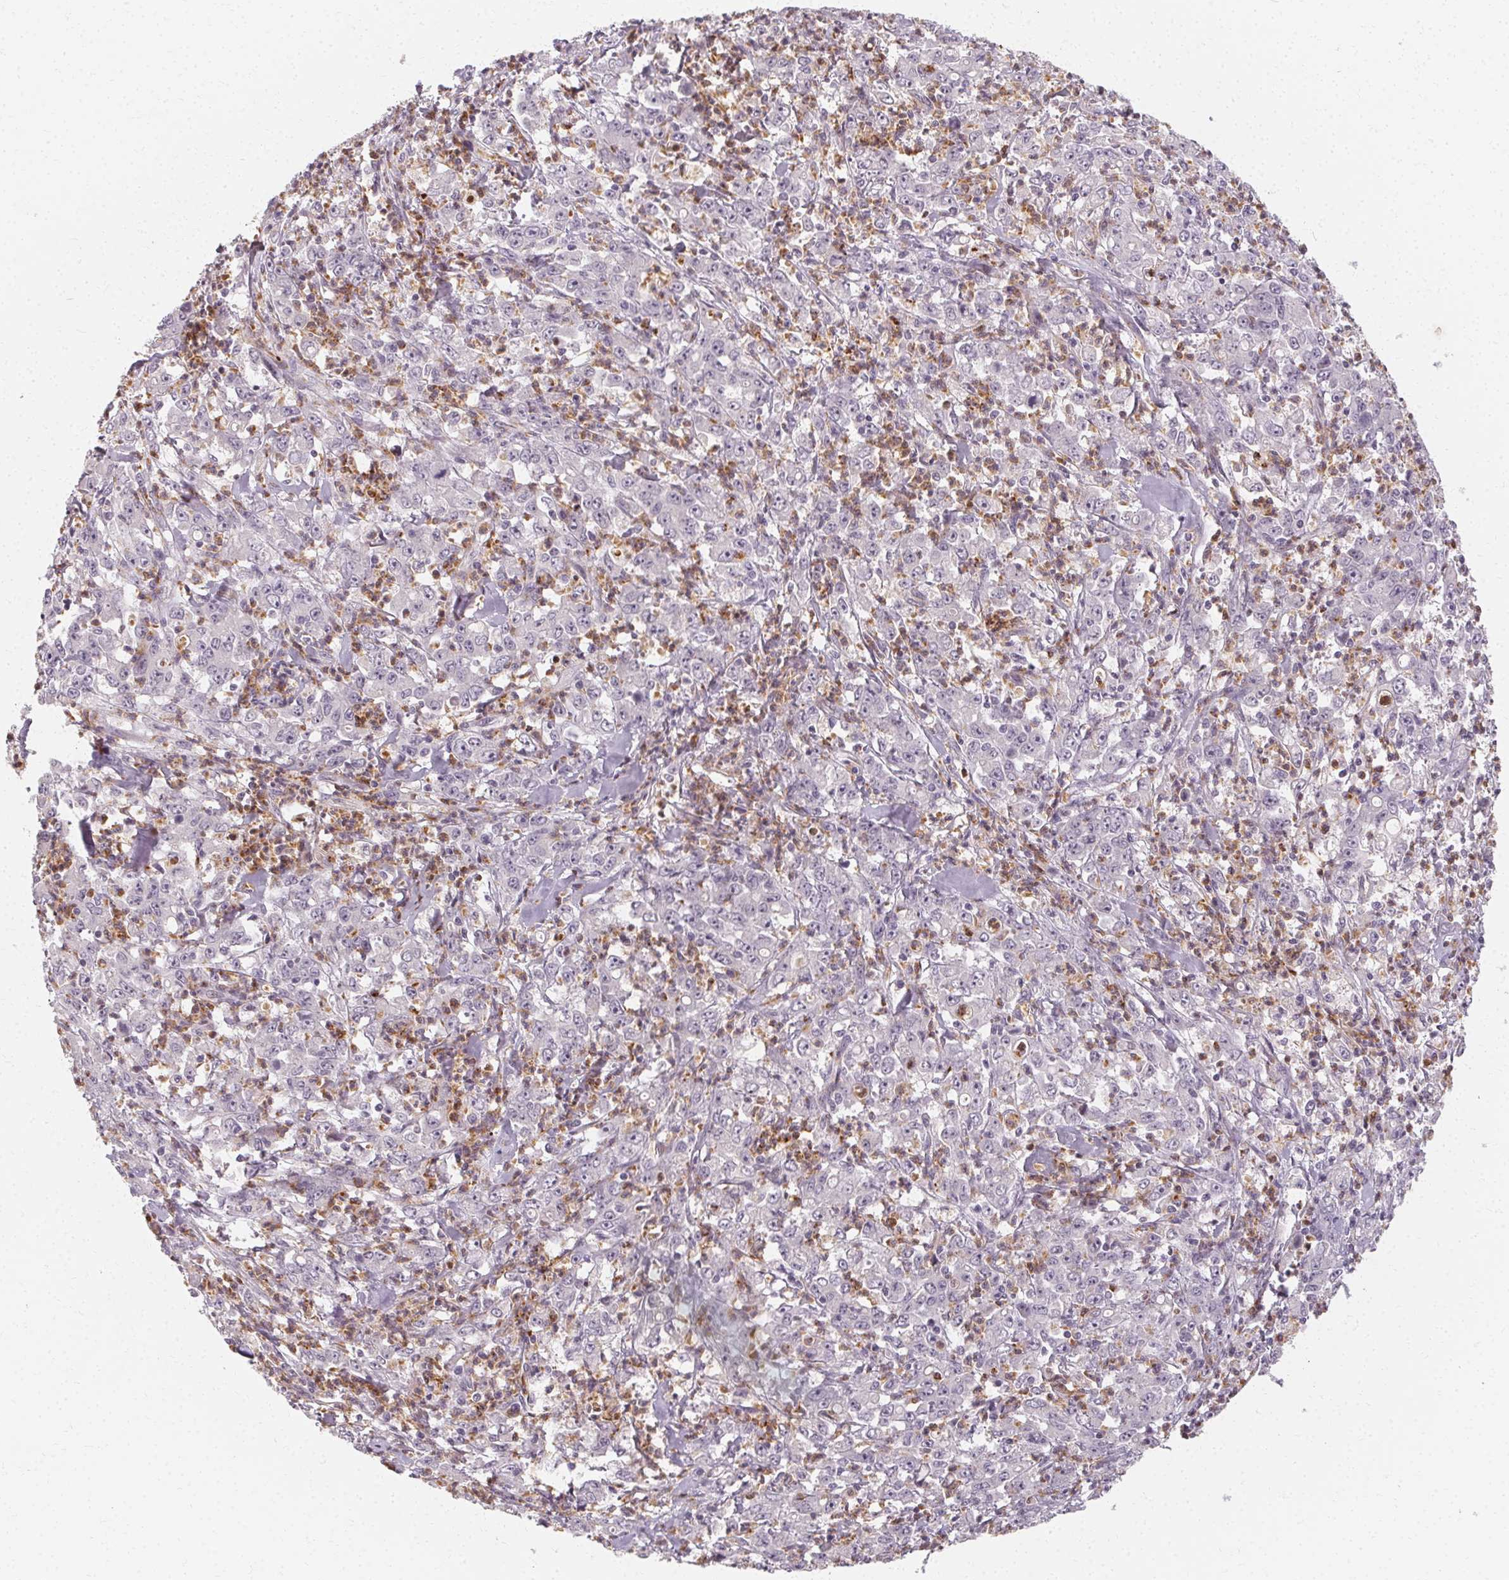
{"staining": {"intensity": "negative", "quantity": "none", "location": "none"}, "tissue": "stomach cancer", "cell_type": "Tumor cells", "image_type": "cancer", "snomed": [{"axis": "morphology", "description": "Adenocarcinoma, NOS"}, {"axis": "topography", "description": "Stomach, lower"}], "caption": "There is no significant positivity in tumor cells of stomach adenocarcinoma.", "gene": "CLCNKB", "patient": {"sex": "female", "age": 71}}